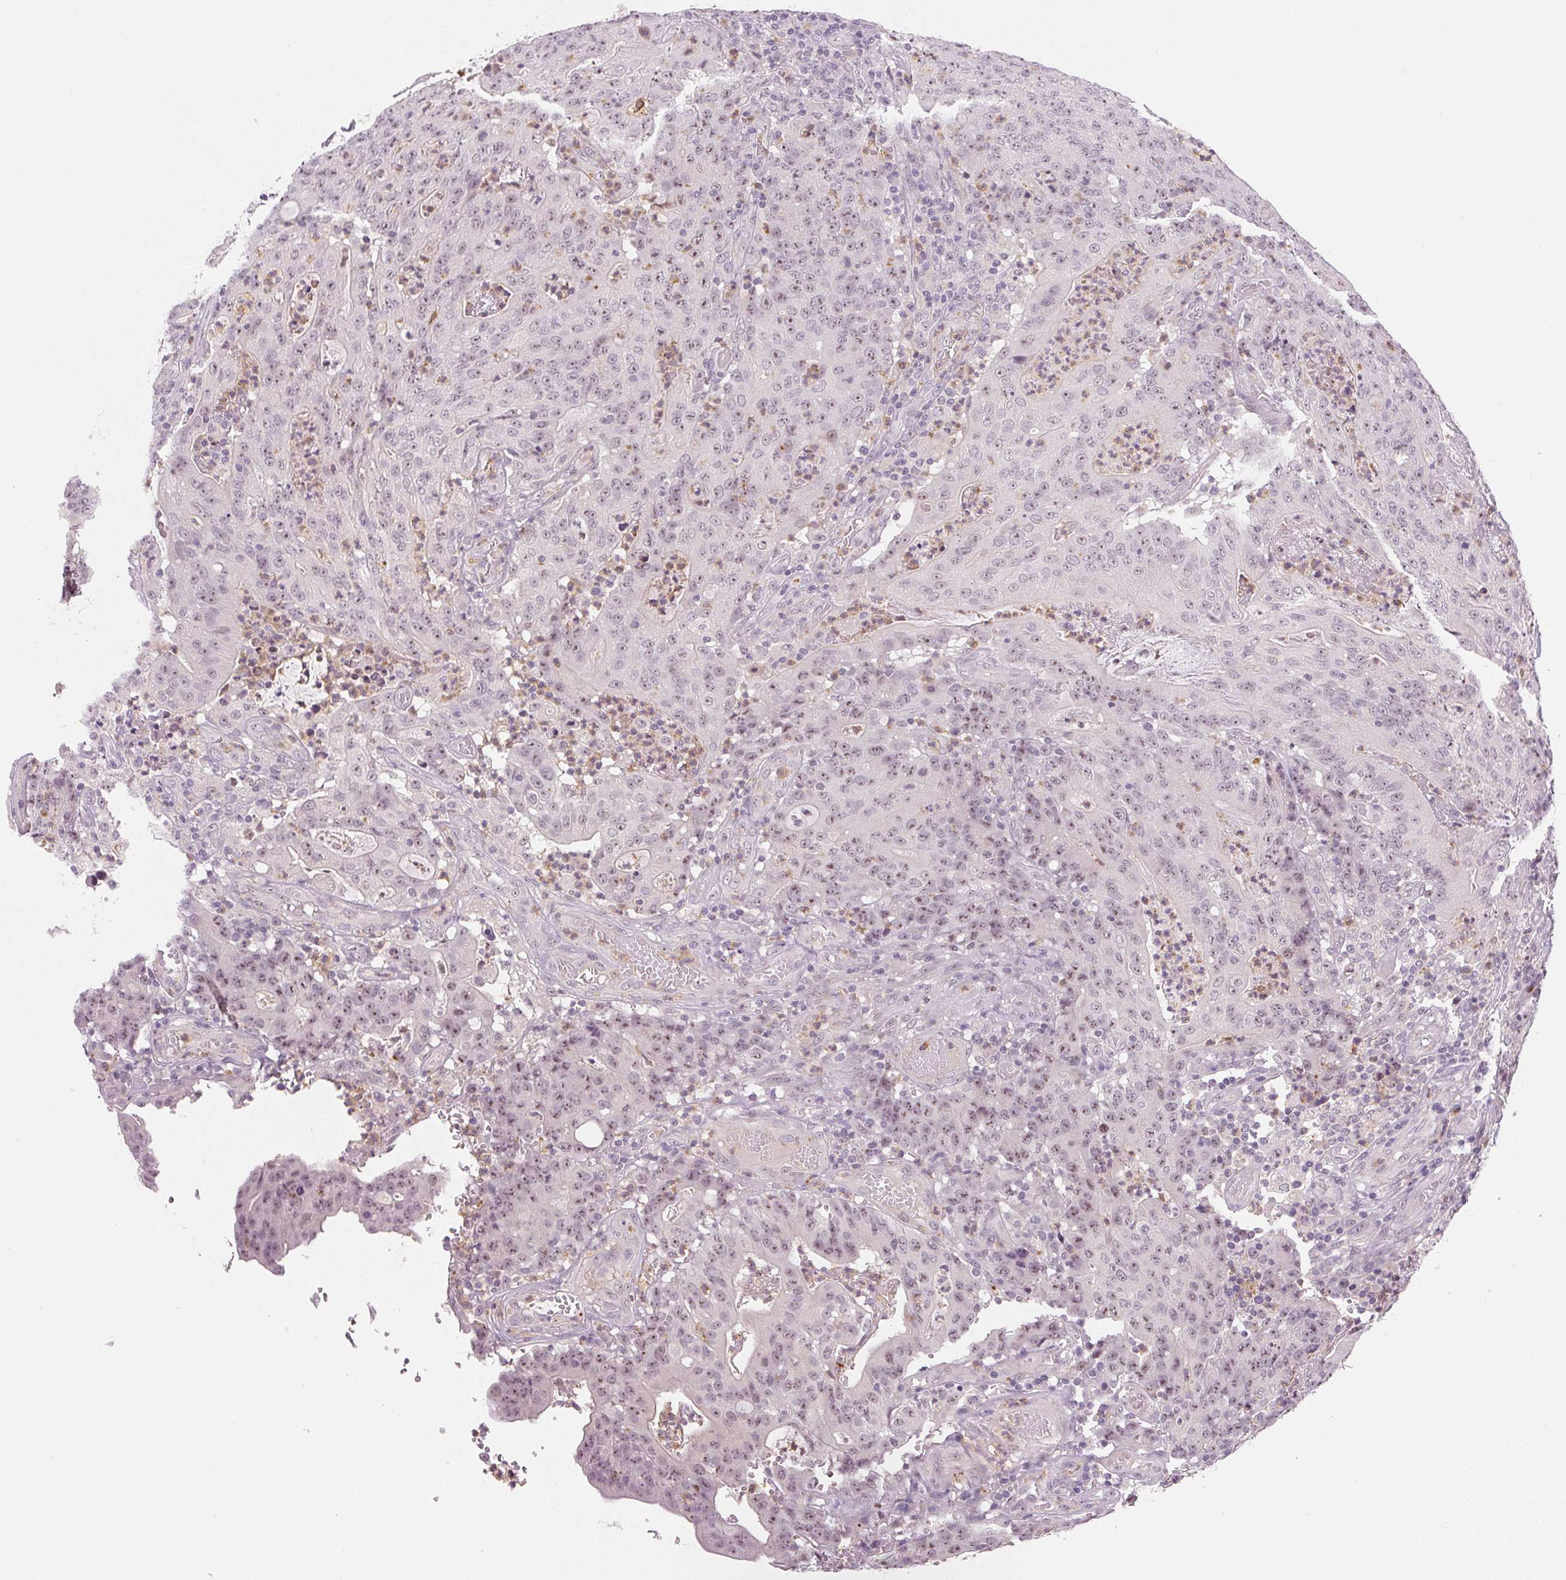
{"staining": {"intensity": "weak", "quantity": "25%-75%", "location": "nuclear"}, "tissue": "colorectal cancer", "cell_type": "Tumor cells", "image_type": "cancer", "snomed": [{"axis": "morphology", "description": "Adenocarcinoma, NOS"}, {"axis": "topography", "description": "Colon"}], "caption": "This histopathology image demonstrates immunohistochemistry (IHC) staining of colorectal cancer, with low weak nuclear staining in about 25%-75% of tumor cells.", "gene": "SGF29", "patient": {"sex": "male", "age": 83}}